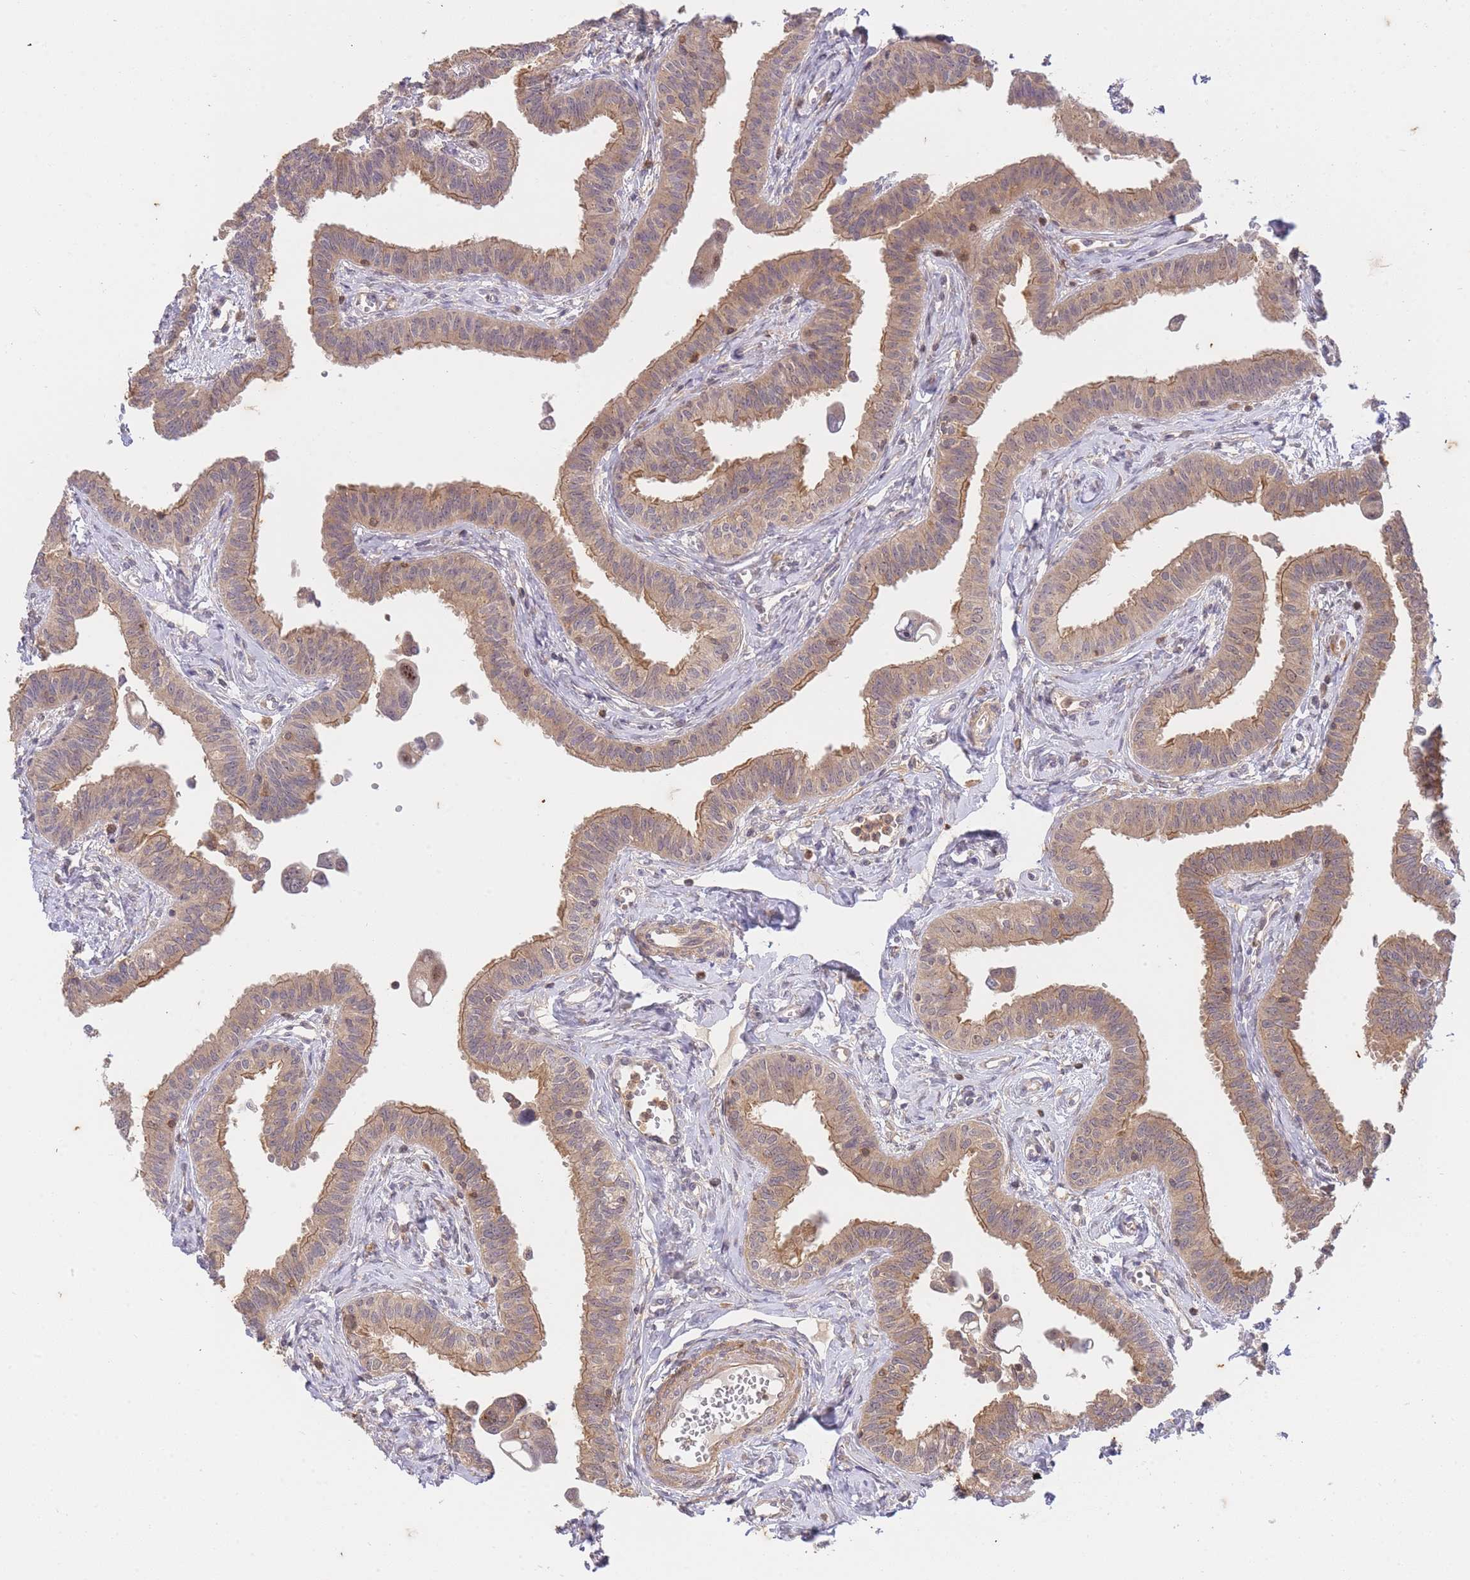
{"staining": {"intensity": "moderate", "quantity": ">75%", "location": "cytoplasmic/membranous"}, "tissue": "fallopian tube", "cell_type": "Glandular cells", "image_type": "normal", "snomed": [{"axis": "morphology", "description": "Normal tissue, NOS"}, {"axis": "morphology", "description": "Carcinoma, NOS"}, {"axis": "topography", "description": "Fallopian tube"}, {"axis": "topography", "description": "Ovary"}], "caption": "Protein staining shows moderate cytoplasmic/membranous expression in approximately >75% of glandular cells in unremarkable fallopian tube.", "gene": "ST8SIA4", "patient": {"sex": "female", "age": 59}}